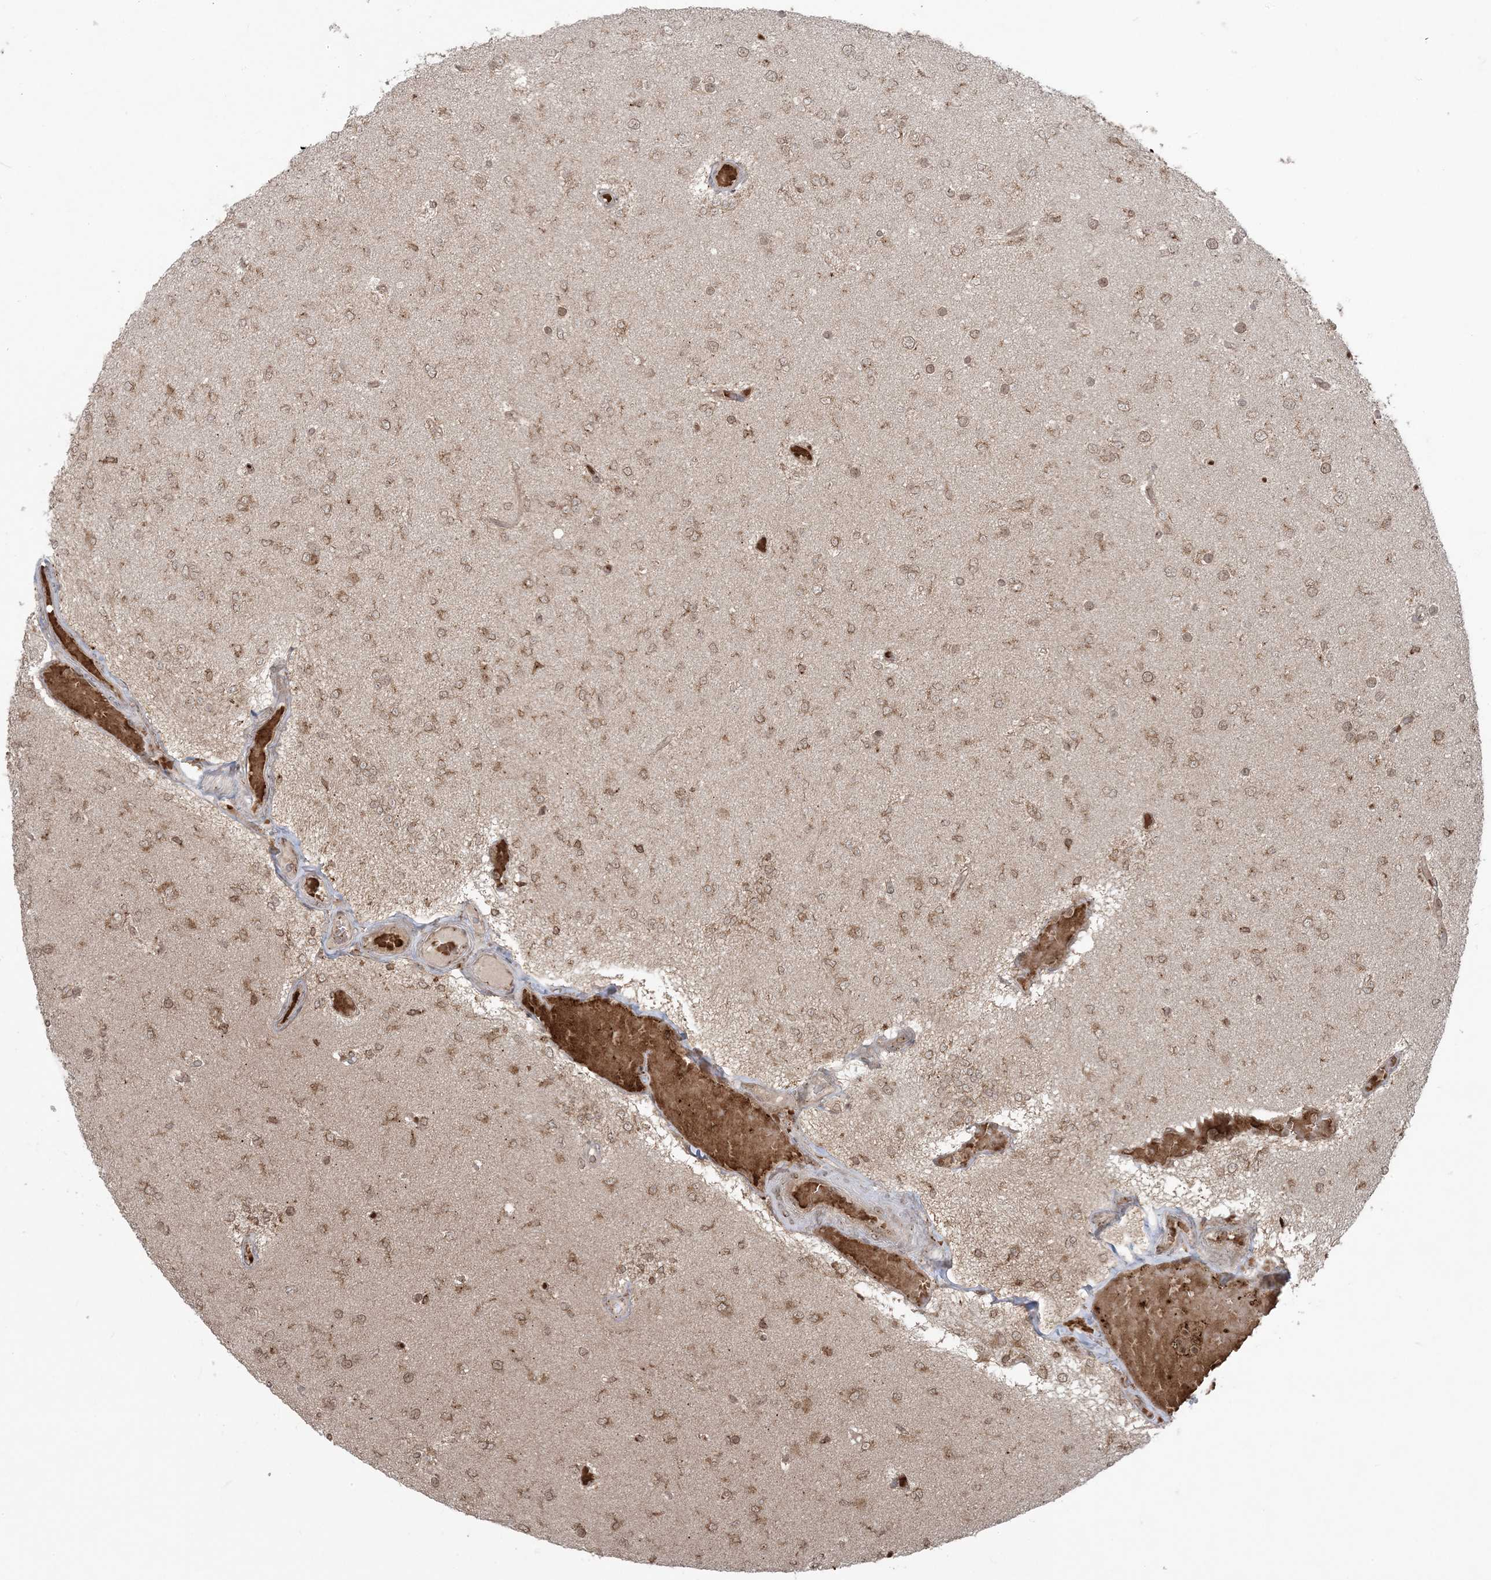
{"staining": {"intensity": "moderate", "quantity": ">75%", "location": "cytoplasmic/membranous,nuclear"}, "tissue": "glioma", "cell_type": "Tumor cells", "image_type": "cancer", "snomed": [{"axis": "morphology", "description": "Glioma, malignant, Low grade"}, {"axis": "topography", "description": "Brain"}], "caption": "Immunohistochemistry (IHC) (DAB) staining of glioma reveals moderate cytoplasmic/membranous and nuclear protein expression in about >75% of tumor cells.", "gene": "DDX19B", "patient": {"sex": "female", "age": 22}}